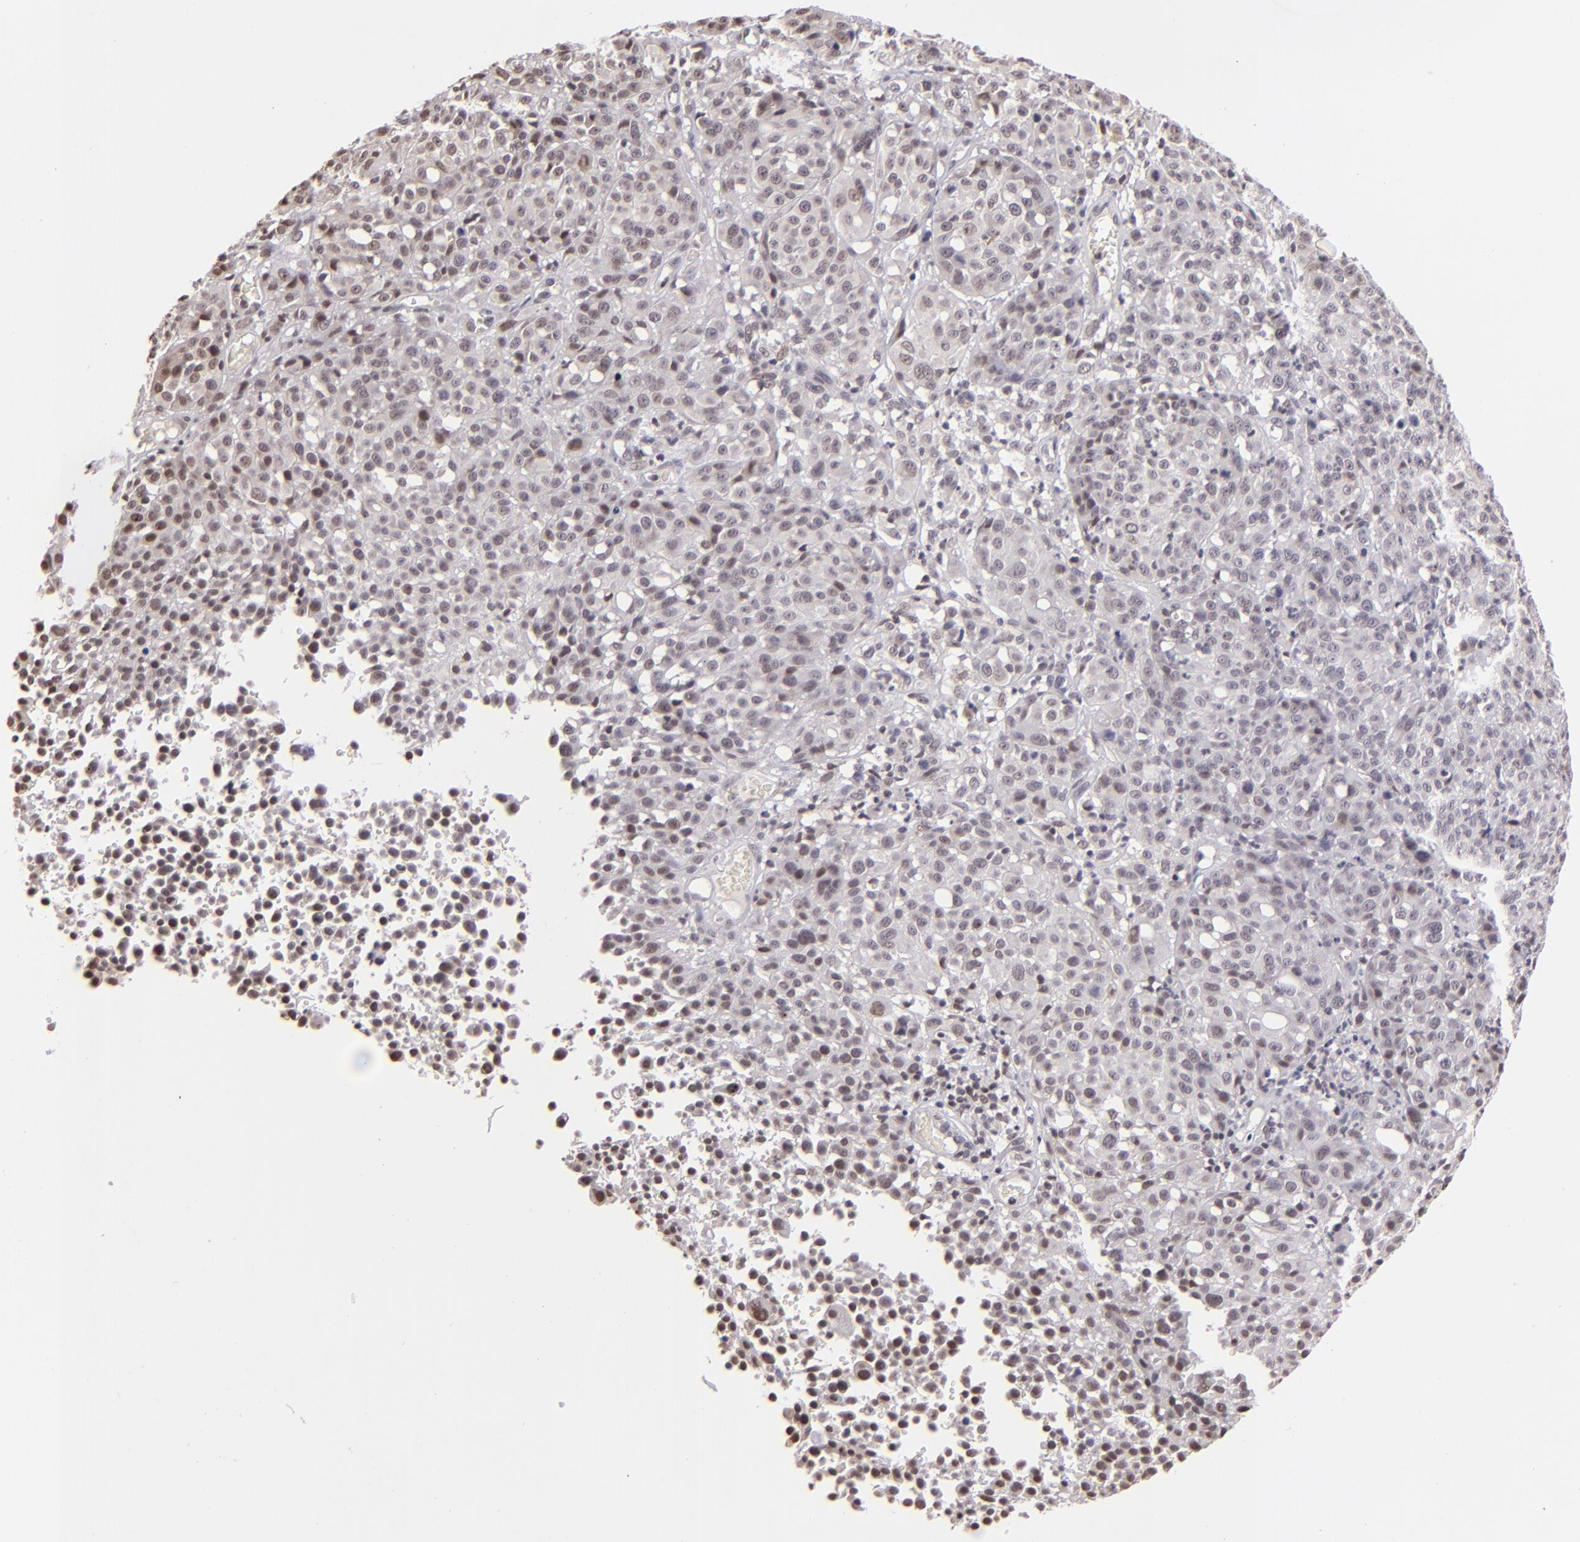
{"staining": {"intensity": "weak", "quantity": "<25%", "location": "nuclear"}, "tissue": "melanoma", "cell_type": "Tumor cells", "image_type": "cancer", "snomed": [{"axis": "morphology", "description": "Malignant melanoma, NOS"}, {"axis": "topography", "description": "Skin"}], "caption": "Immunohistochemistry histopathology image of neoplastic tissue: melanoma stained with DAB exhibits no significant protein positivity in tumor cells. (DAB (3,3'-diaminobenzidine) immunohistochemistry (IHC) visualized using brightfield microscopy, high magnification).", "gene": "RARB", "patient": {"sex": "female", "age": 49}}